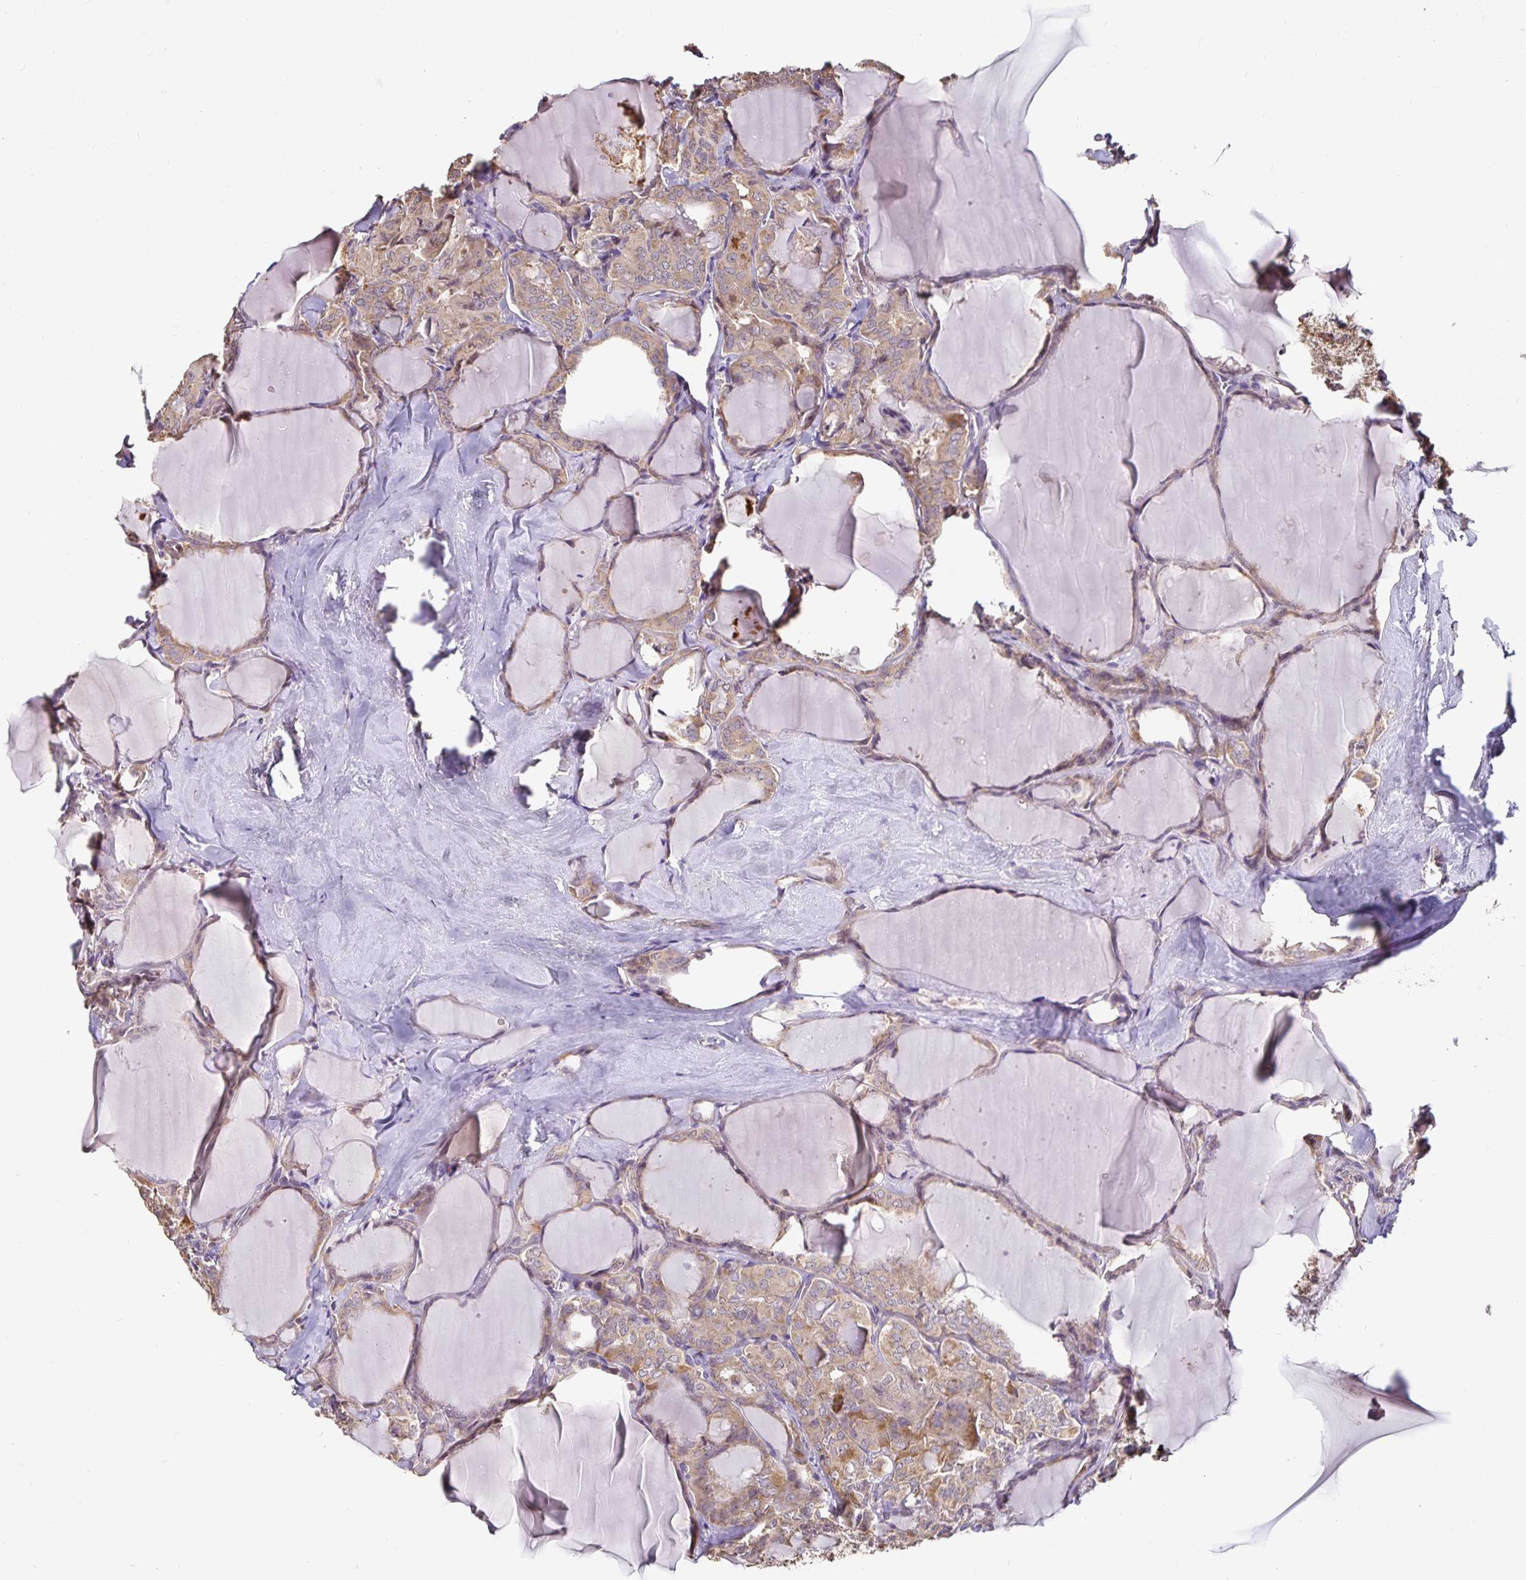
{"staining": {"intensity": "weak", "quantity": ">75%", "location": "cytoplasmic/membranous"}, "tissue": "thyroid cancer", "cell_type": "Tumor cells", "image_type": "cancer", "snomed": [{"axis": "morphology", "description": "Papillary adenocarcinoma, NOS"}, {"axis": "topography", "description": "Thyroid gland"}], "caption": "Thyroid cancer tissue displays weak cytoplasmic/membranous expression in approximately >75% of tumor cells", "gene": "EMC10", "patient": {"sex": "male", "age": 30}}